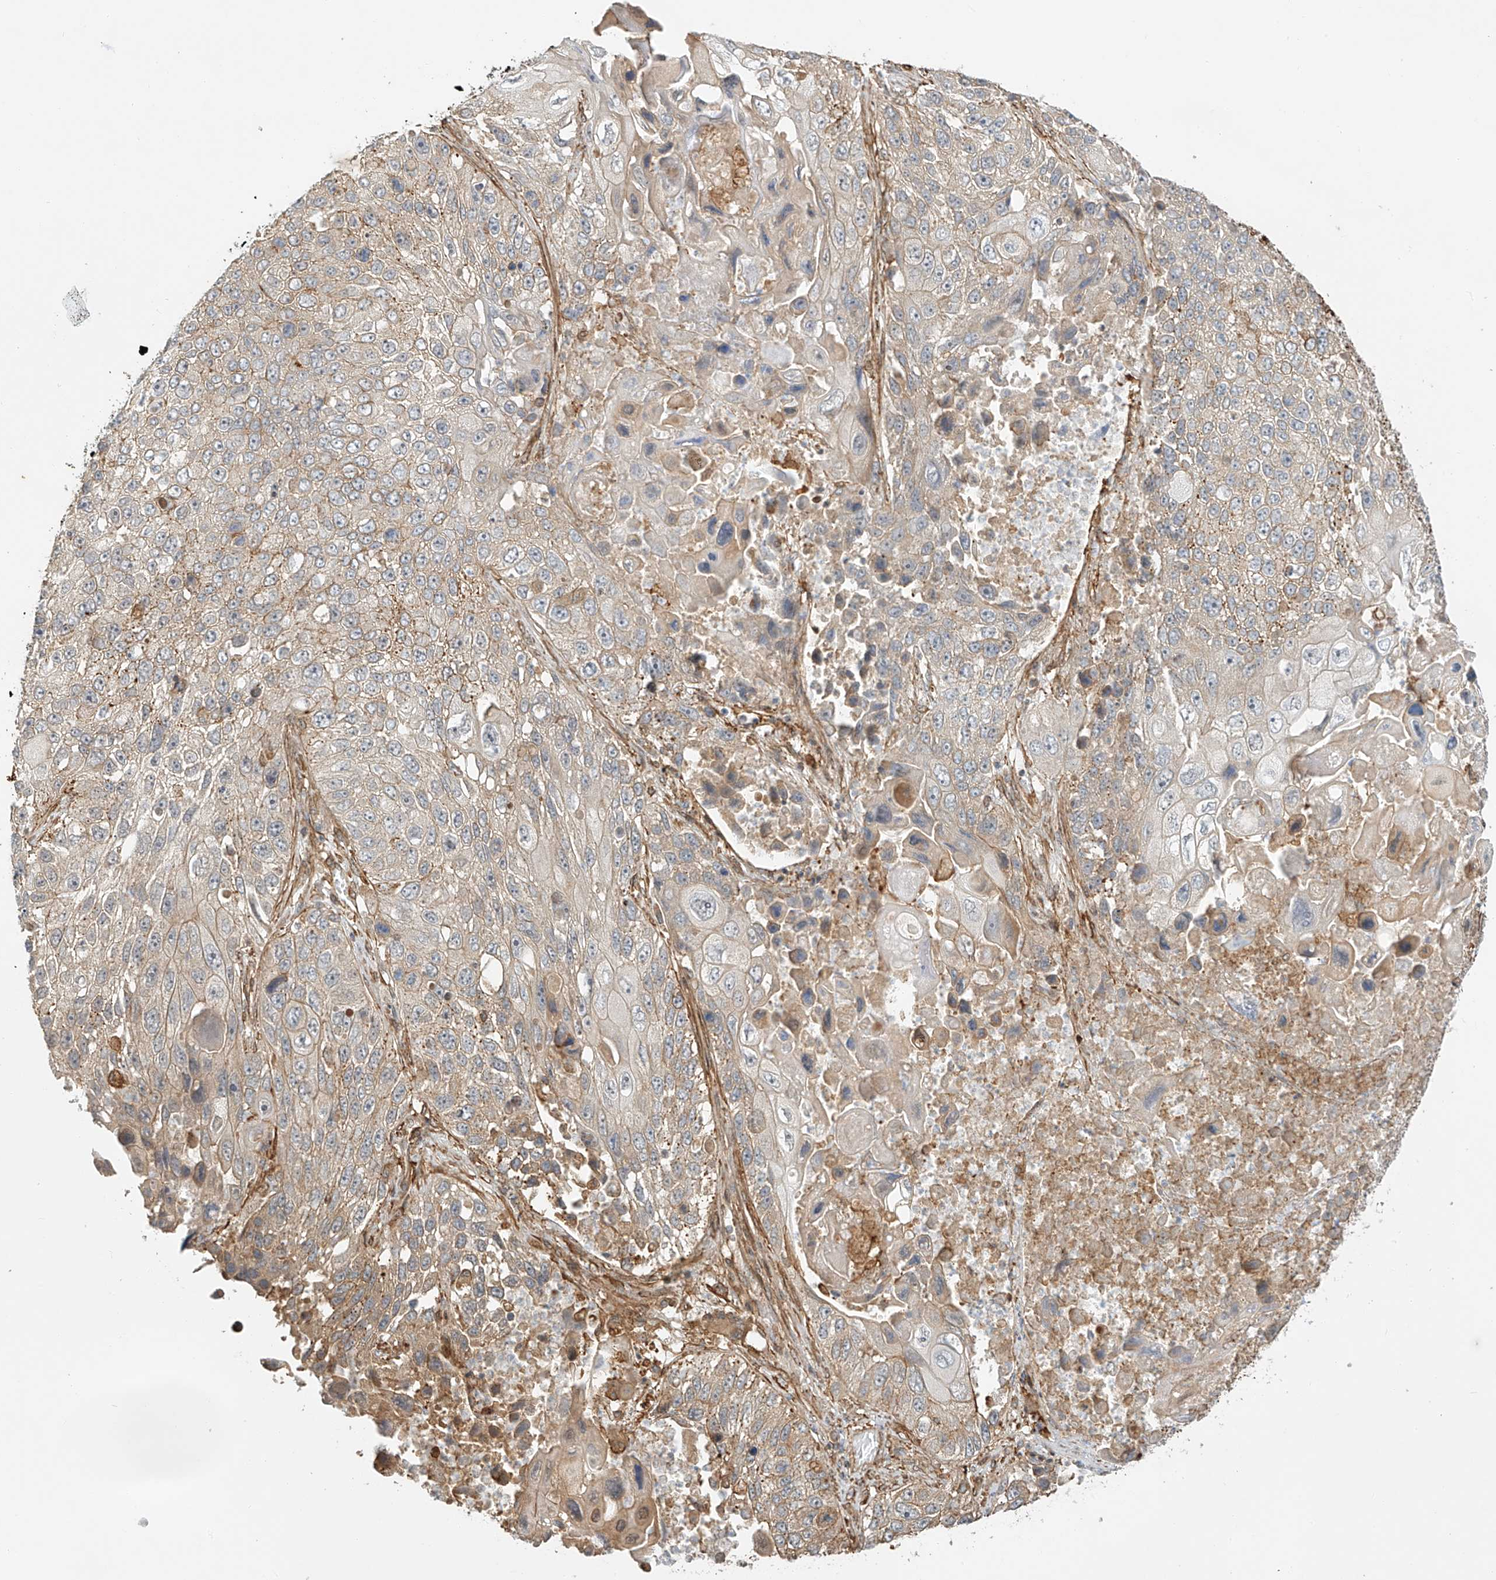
{"staining": {"intensity": "weak", "quantity": "<25%", "location": "cytoplasmic/membranous"}, "tissue": "lung cancer", "cell_type": "Tumor cells", "image_type": "cancer", "snomed": [{"axis": "morphology", "description": "Squamous cell carcinoma, NOS"}, {"axis": "topography", "description": "Lung"}], "caption": "Immunohistochemistry (IHC) micrograph of neoplastic tissue: lung cancer (squamous cell carcinoma) stained with DAB demonstrates no significant protein positivity in tumor cells.", "gene": "CSMD3", "patient": {"sex": "male", "age": 61}}